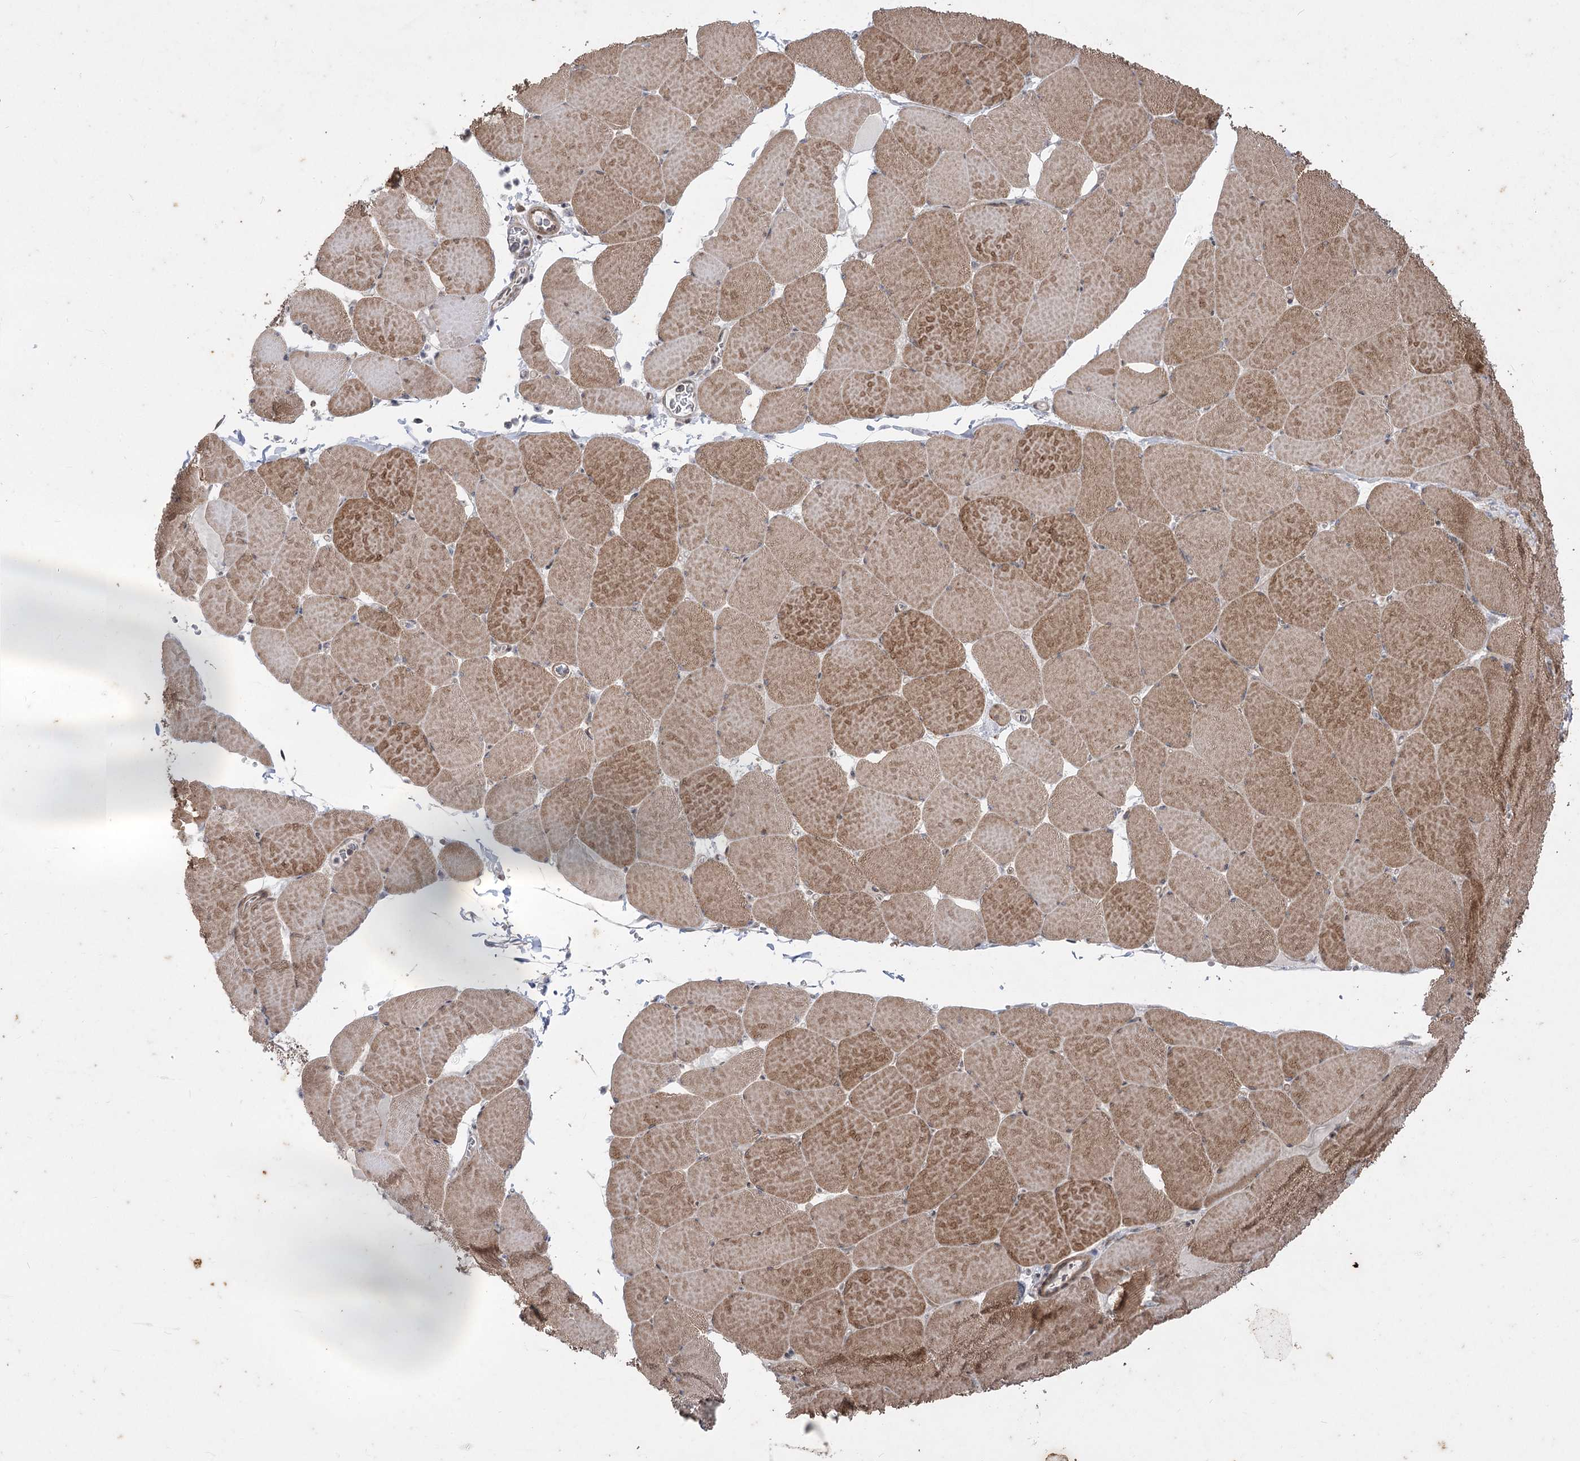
{"staining": {"intensity": "strong", "quantity": ">75%", "location": "cytoplasmic/membranous"}, "tissue": "skeletal muscle", "cell_type": "Myocytes", "image_type": "normal", "snomed": [{"axis": "morphology", "description": "Normal tissue, NOS"}, {"axis": "topography", "description": "Skeletal muscle"}, {"axis": "topography", "description": "Head-Neck"}], "caption": "Strong cytoplasmic/membranous expression for a protein is appreciated in about >75% of myocytes of unremarkable skeletal muscle using immunohistochemistry (IHC).", "gene": "ZSCAN23", "patient": {"sex": "male", "age": 66}}